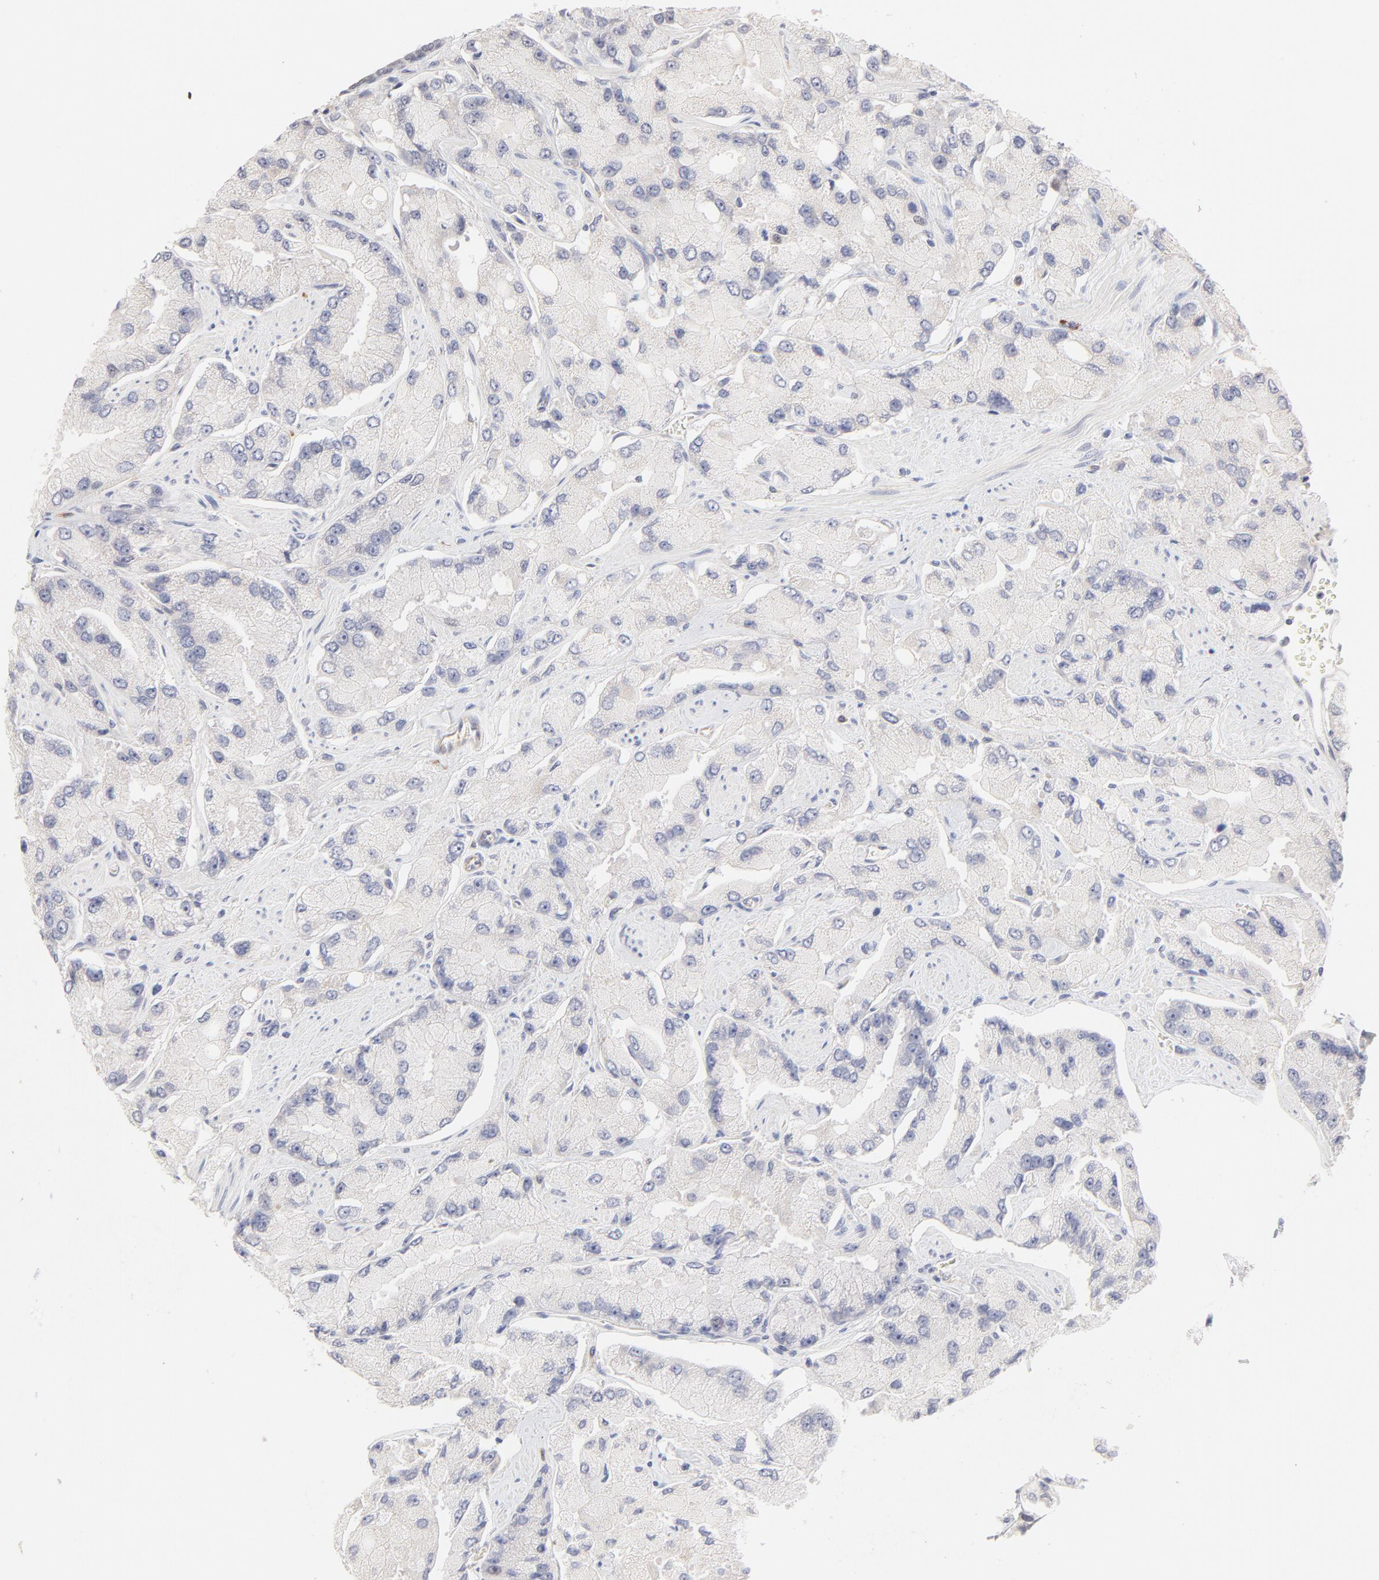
{"staining": {"intensity": "negative", "quantity": "none", "location": "none"}, "tissue": "prostate cancer", "cell_type": "Tumor cells", "image_type": "cancer", "snomed": [{"axis": "morphology", "description": "Adenocarcinoma, High grade"}, {"axis": "topography", "description": "Prostate"}], "caption": "Human prostate cancer stained for a protein using IHC reveals no positivity in tumor cells.", "gene": "ELF3", "patient": {"sex": "male", "age": 58}}